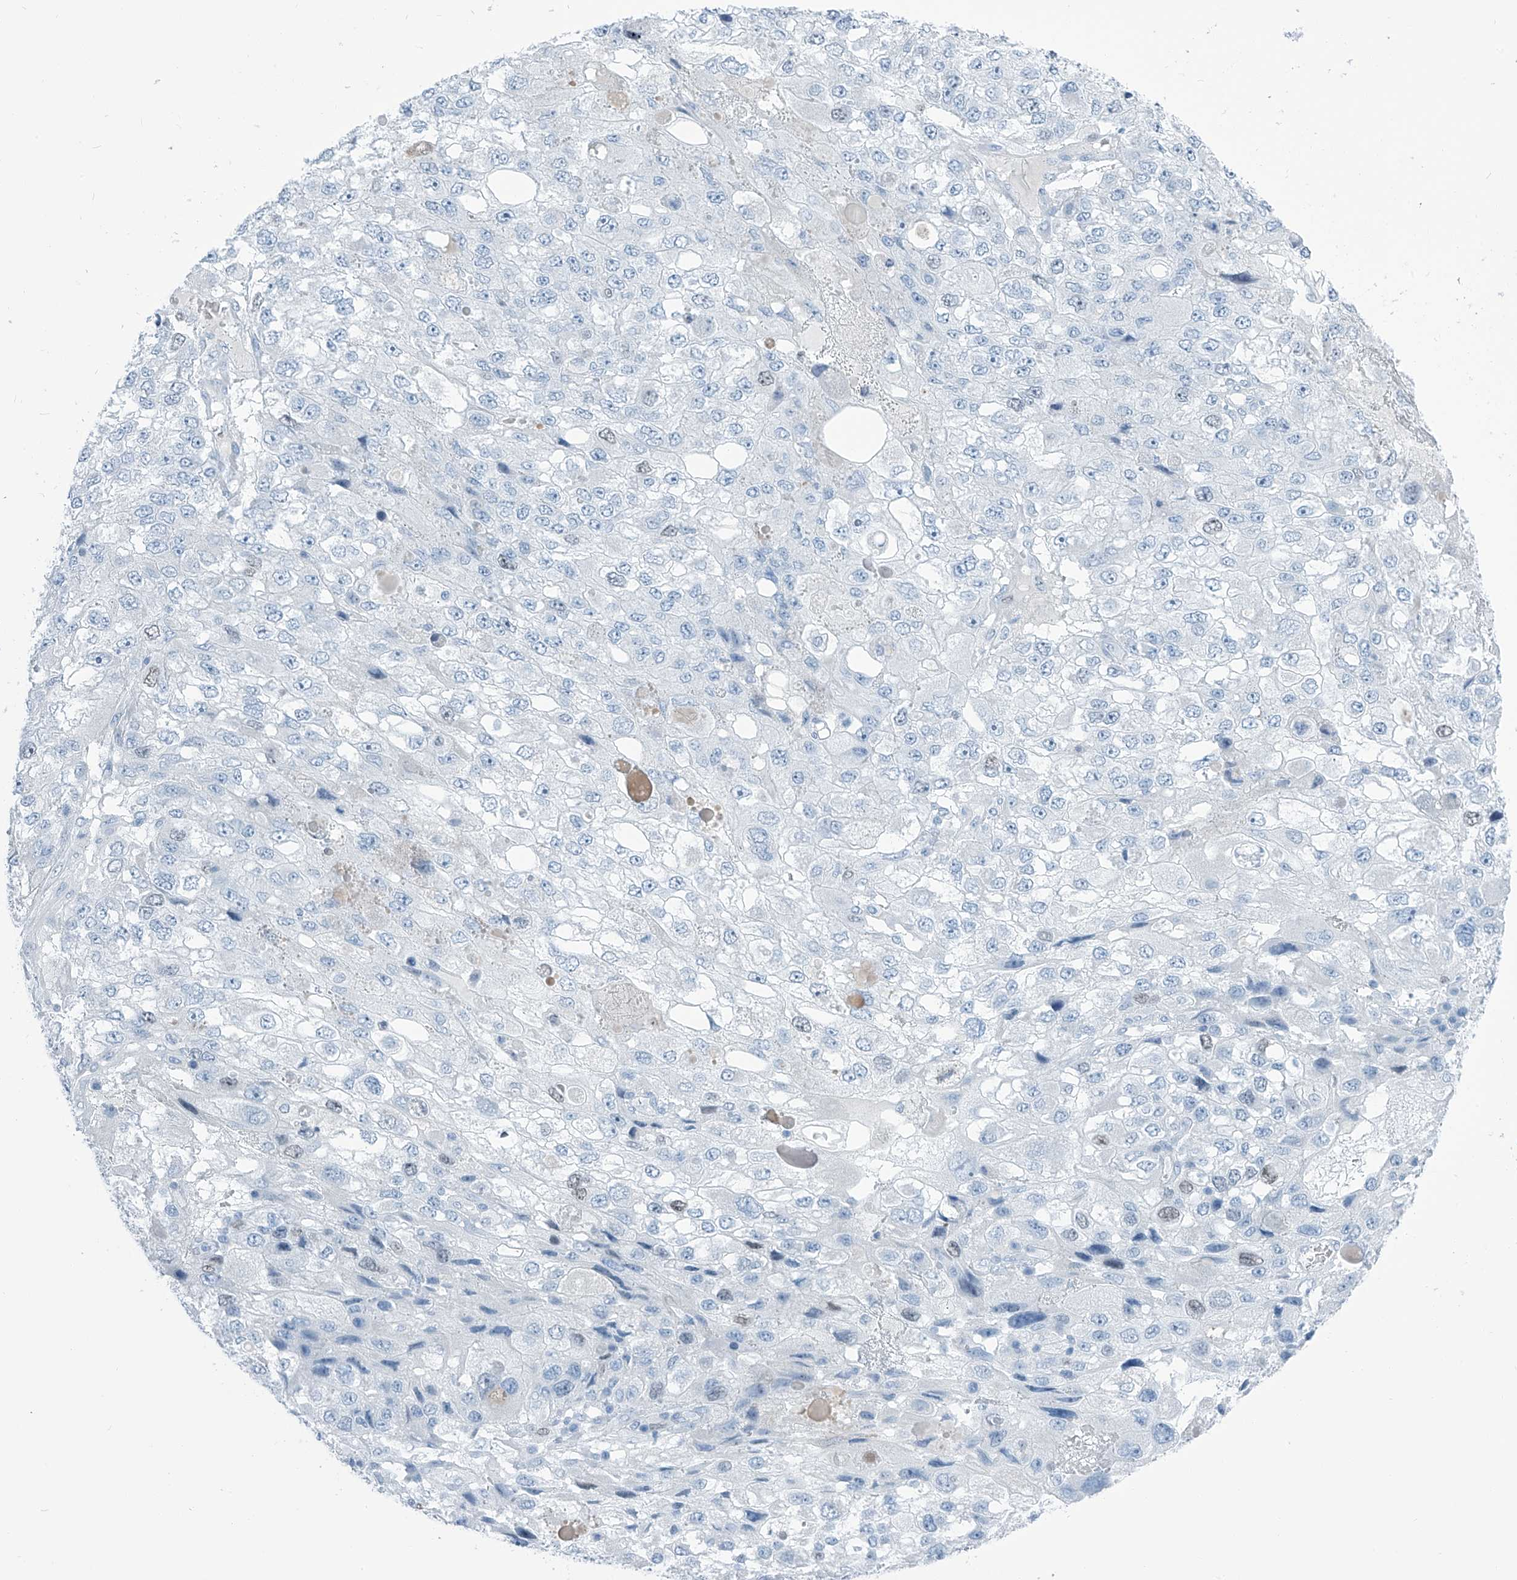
{"staining": {"intensity": "negative", "quantity": "none", "location": "none"}, "tissue": "endometrial cancer", "cell_type": "Tumor cells", "image_type": "cancer", "snomed": [{"axis": "morphology", "description": "Adenocarcinoma, NOS"}, {"axis": "topography", "description": "Endometrium"}], "caption": "Human endometrial cancer stained for a protein using immunohistochemistry (IHC) shows no expression in tumor cells.", "gene": "SGO2", "patient": {"sex": "female", "age": 49}}